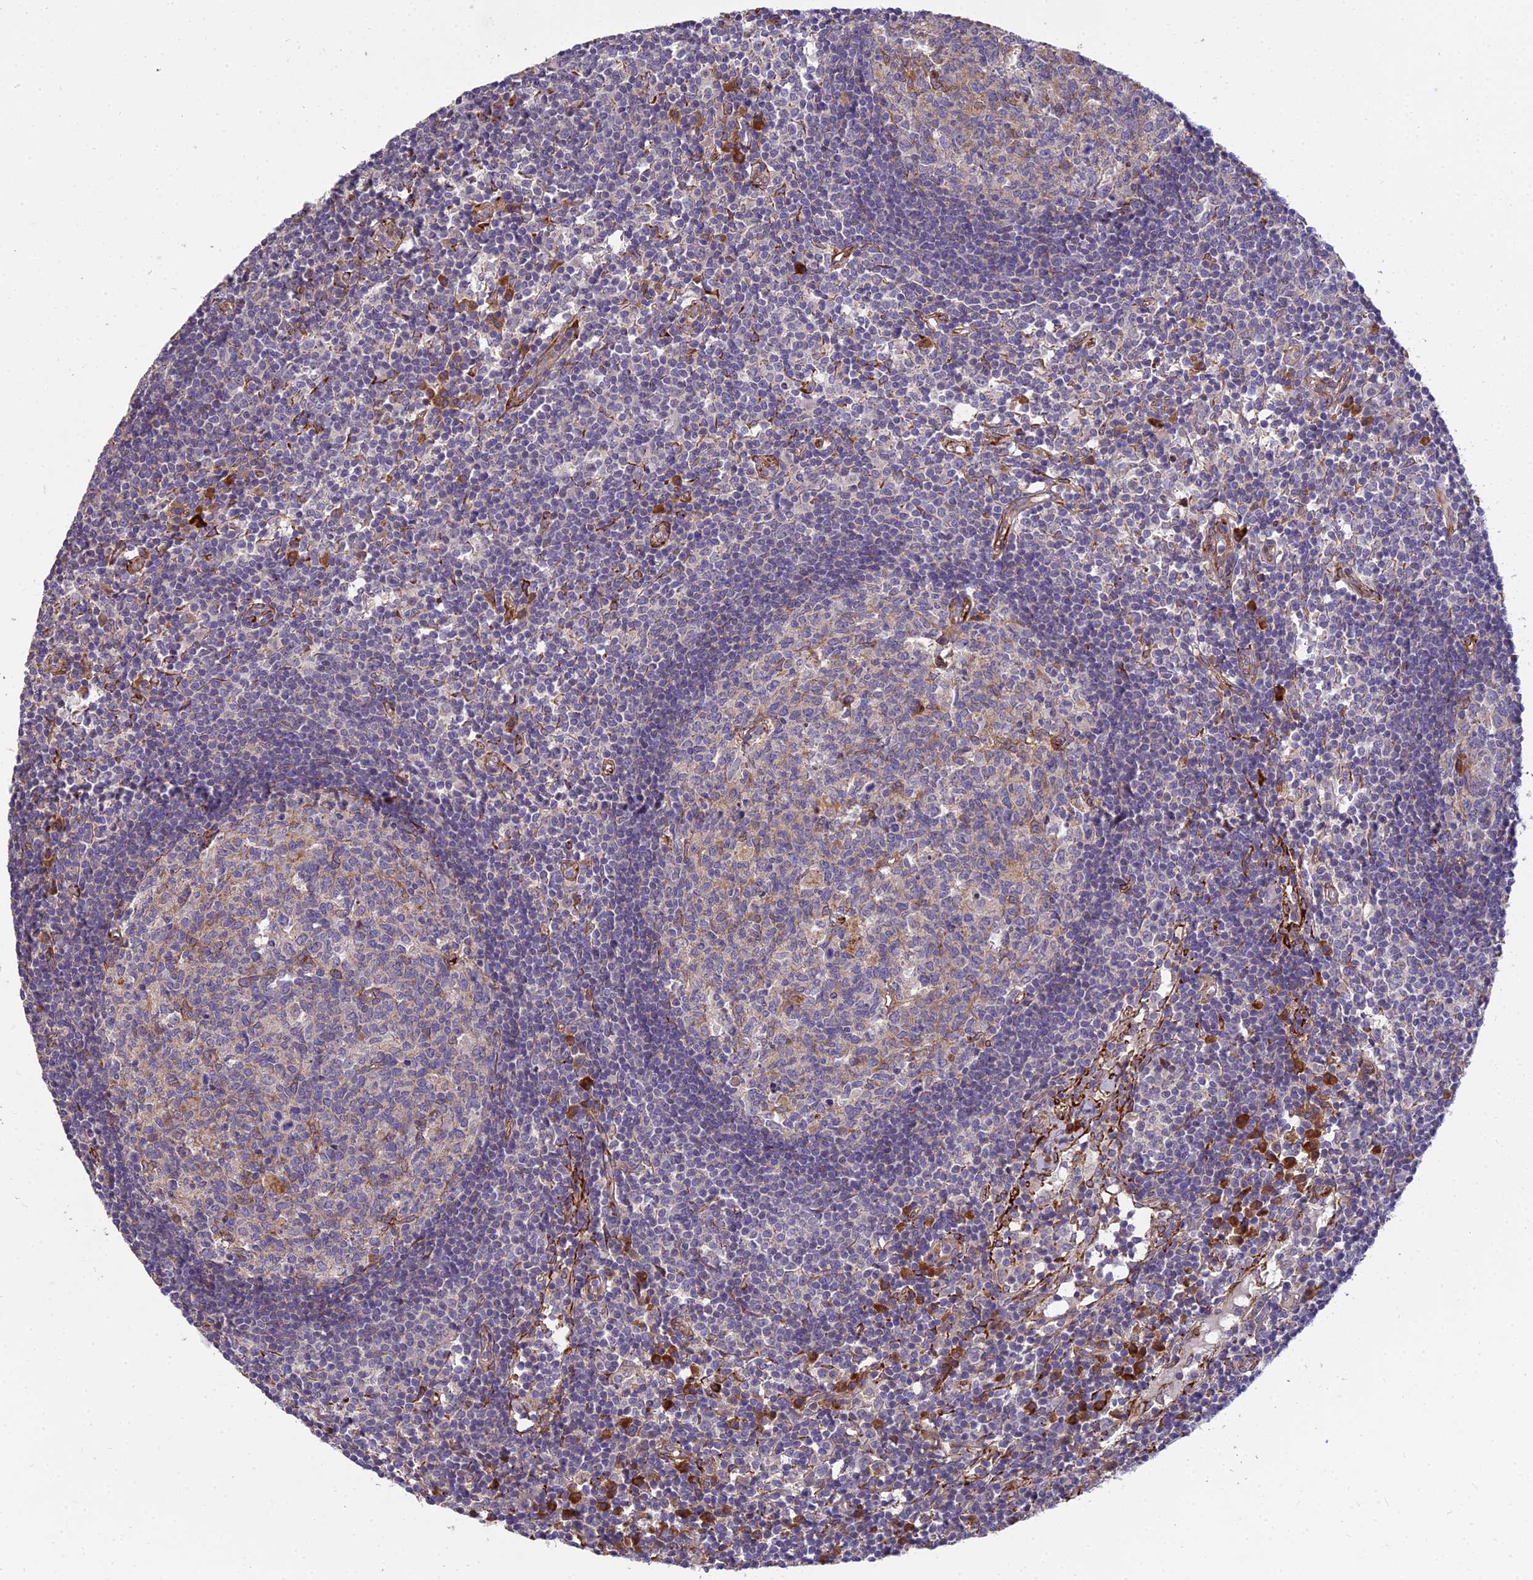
{"staining": {"intensity": "moderate", "quantity": "25%-75%", "location": "cytoplasmic/membranous"}, "tissue": "lymph node", "cell_type": "Germinal center cells", "image_type": "normal", "snomed": [{"axis": "morphology", "description": "Normal tissue, NOS"}, {"axis": "topography", "description": "Lymph node"}], "caption": "This image shows immunohistochemistry staining of unremarkable lymph node, with medium moderate cytoplasmic/membranous positivity in approximately 25%-75% of germinal center cells.", "gene": "NDUFAF7", "patient": {"sex": "female", "age": 55}}